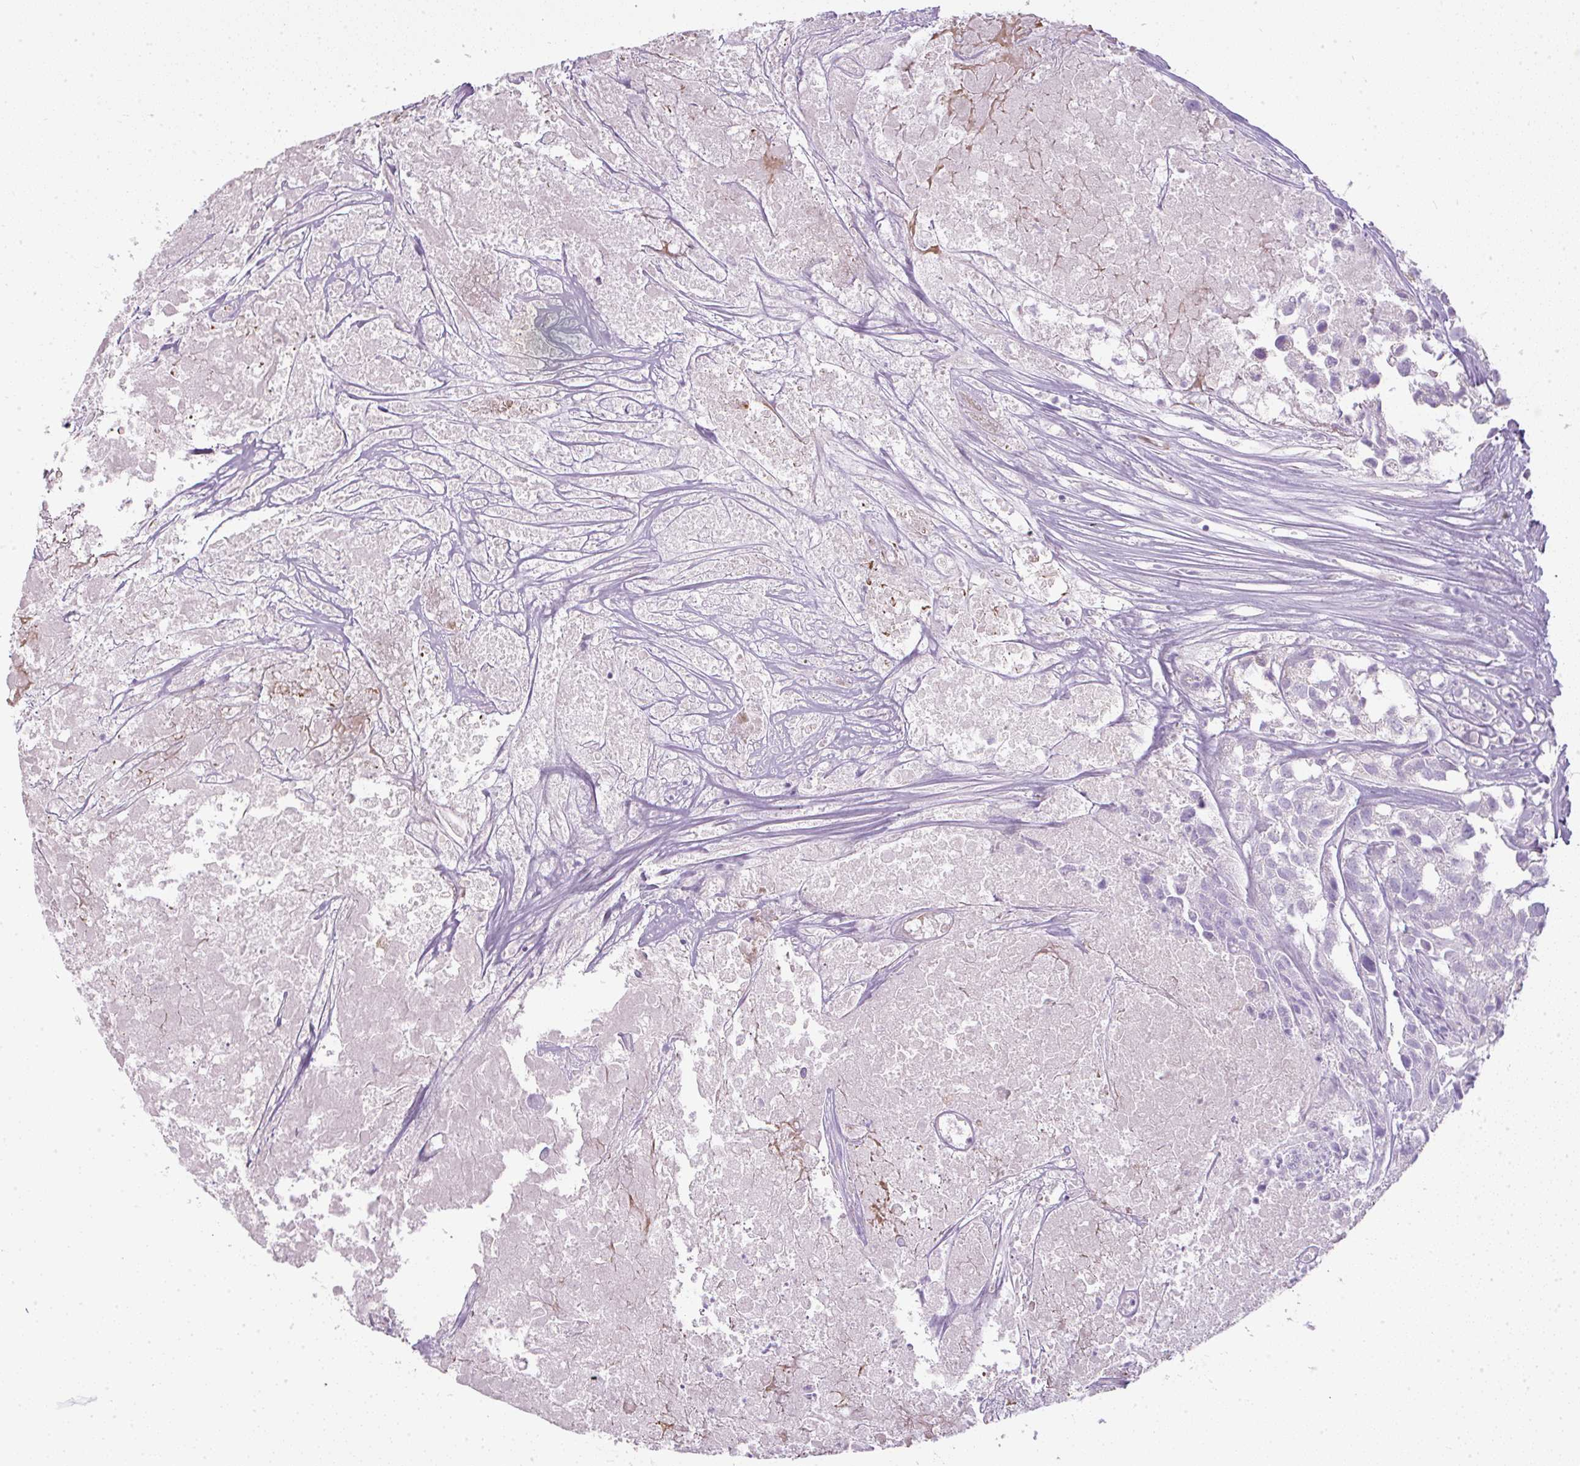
{"staining": {"intensity": "negative", "quantity": "none", "location": "none"}, "tissue": "urothelial cancer", "cell_type": "Tumor cells", "image_type": "cancer", "snomed": [{"axis": "morphology", "description": "Urothelial carcinoma, High grade"}, {"axis": "topography", "description": "Urinary bladder"}], "caption": "Immunohistochemical staining of human urothelial carcinoma (high-grade) reveals no significant expression in tumor cells.", "gene": "FGFBP3", "patient": {"sex": "female", "age": 75}}